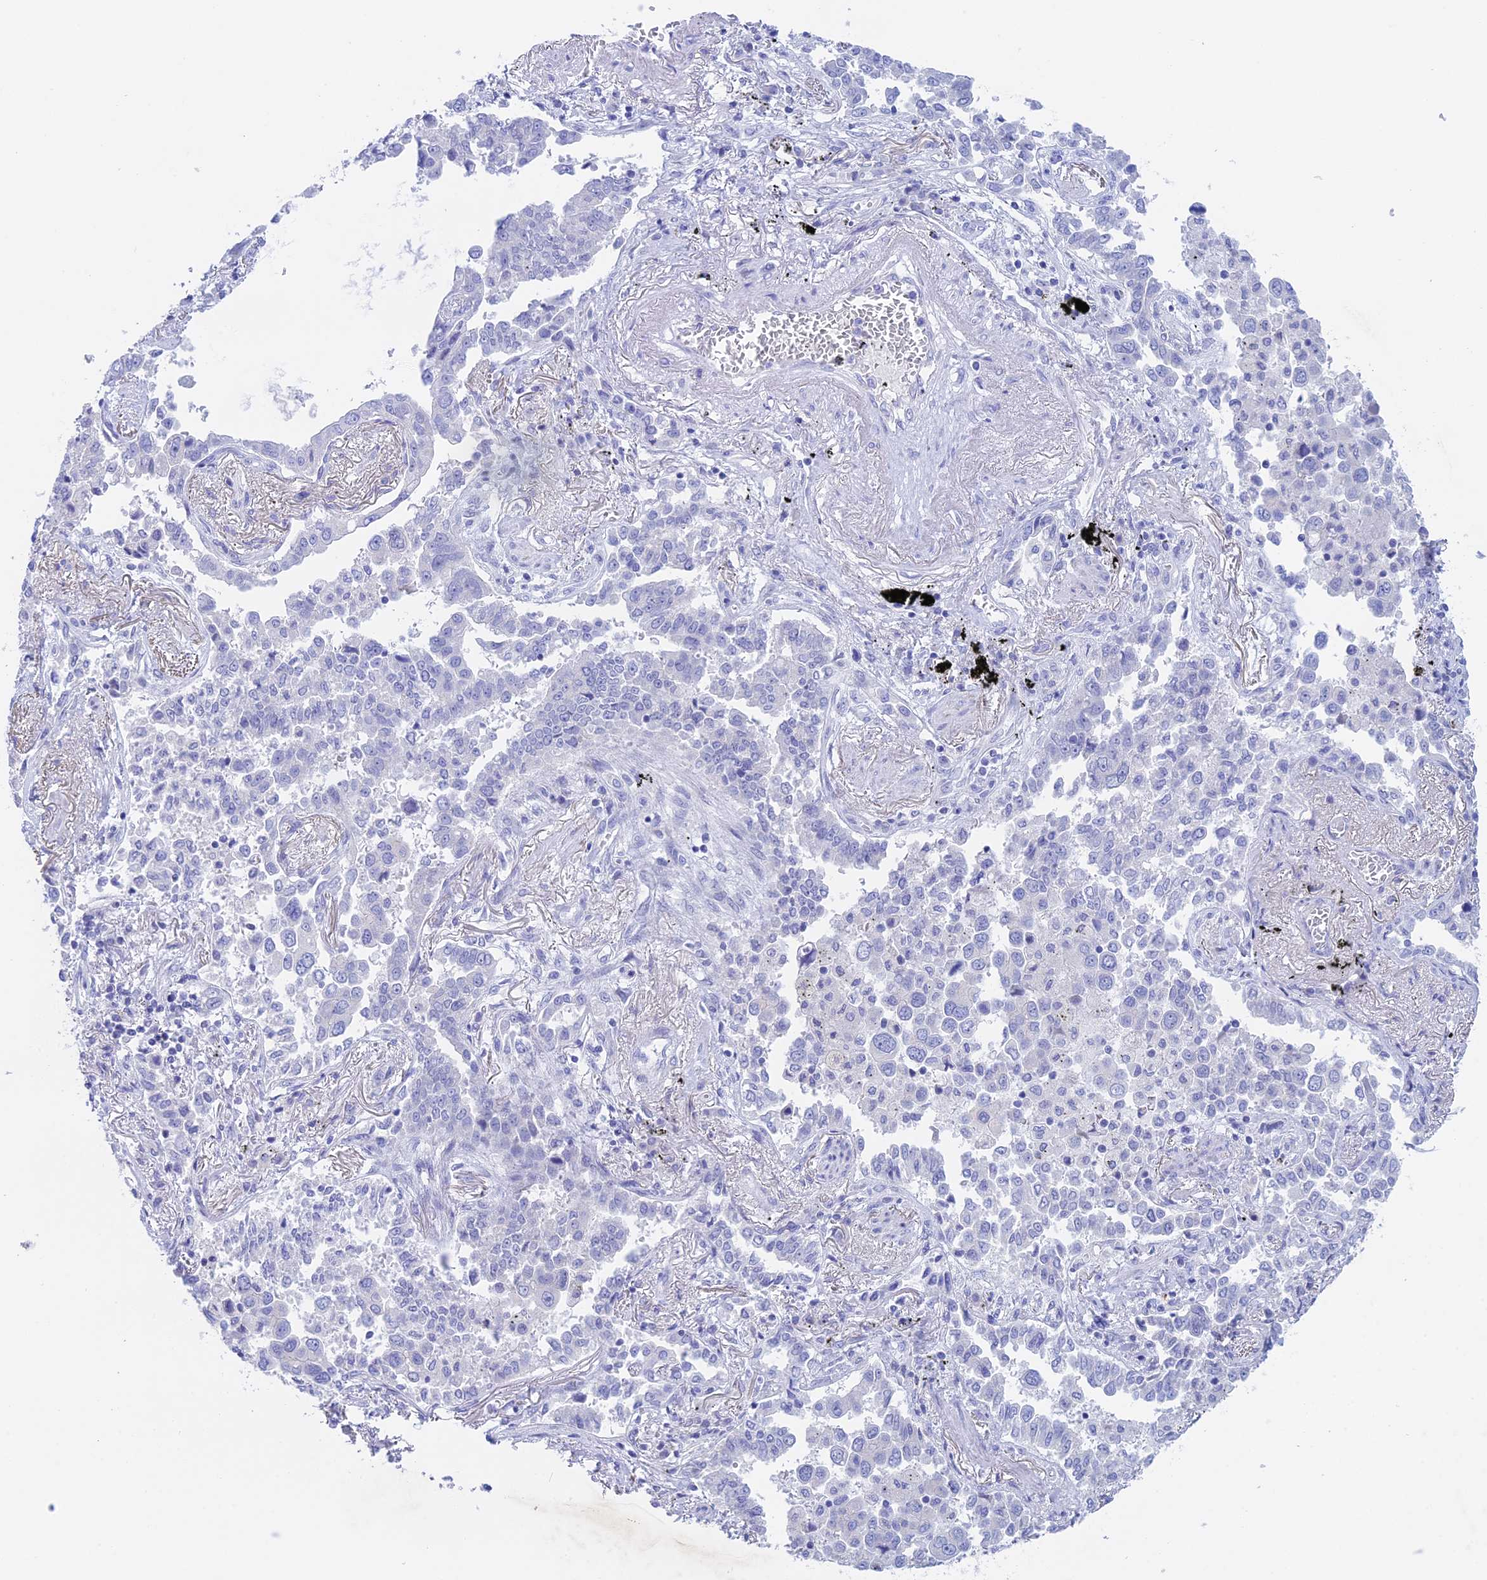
{"staining": {"intensity": "negative", "quantity": "none", "location": "none"}, "tissue": "lung cancer", "cell_type": "Tumor cells", "image_type": "cancer", "snomed": [{"axis": "morphology", "description": "Adenocarcinoma, NOS"}, {"axis": "topography", "description": "Lung"}], "caption": "Tumor cells show no significant positivity in lung adenocarcinoma.", "gene": "BTBD19", "patient": {"sex": "male", "age": 67}}